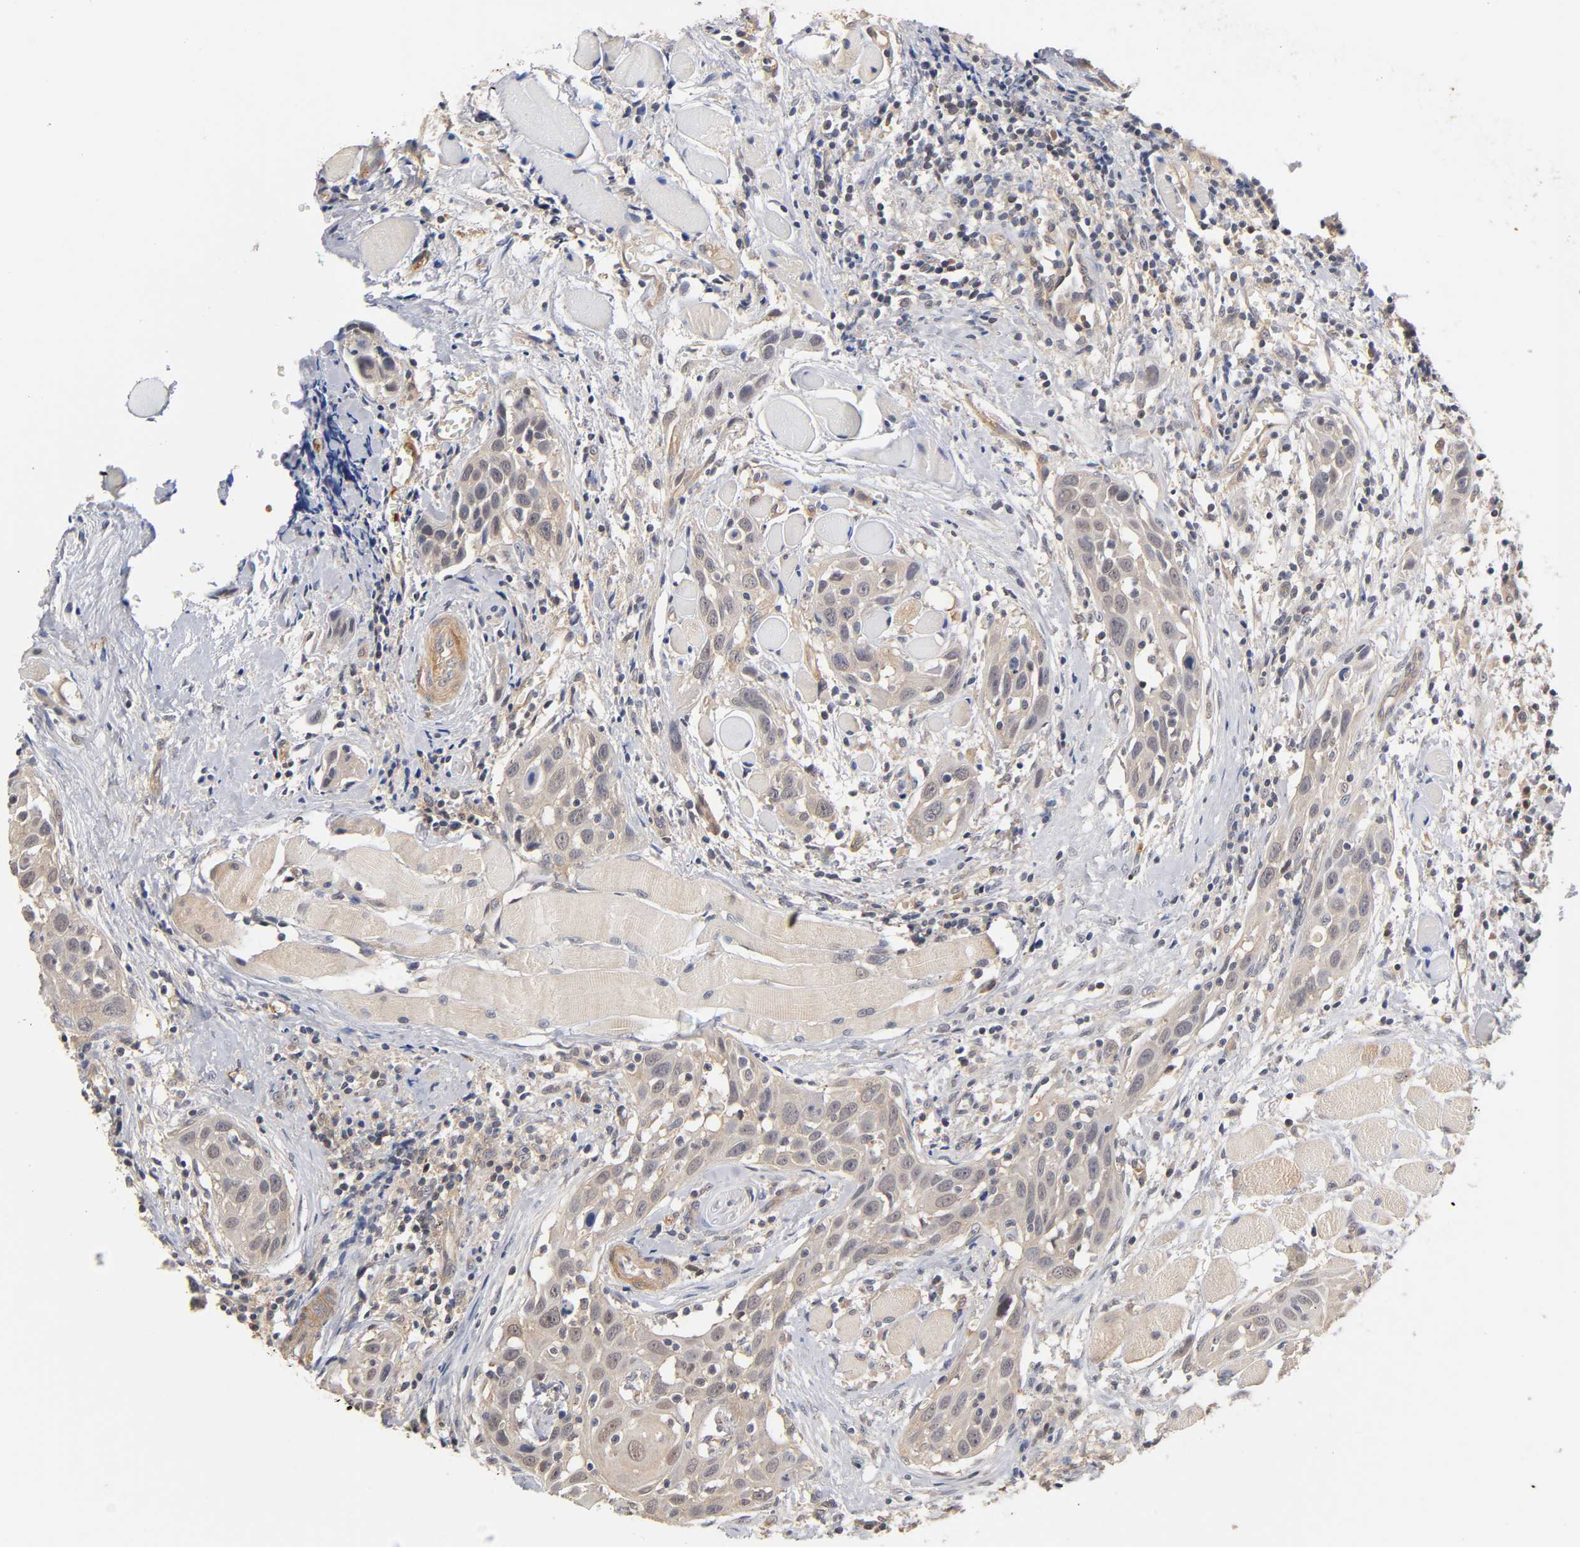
{"staining": {"intensity": "weak", "quantity": ">75%", "location": "cytoplasmic/membranous"}, "tissue": "head and neck cancer", "cell_type": "Tumor cells", "image_type": "cancer", "snomed": [{"axis": "morphology", "description": "Squamous cell carcinoma, NOS"}, {"axis": "topography", "description": "Oral tissue"}, {"axis": "topography", "description": "Head-Neck"}], "caption": "This is an image of immunohistochemistry (IHC) staining of head and neck squamous cell carcinoma, which shows weak positivity in the cytoplasmic/membranous of tumor cells.", "gene": "PDE5A", "patient": {"sex": "female", "age": 50}}